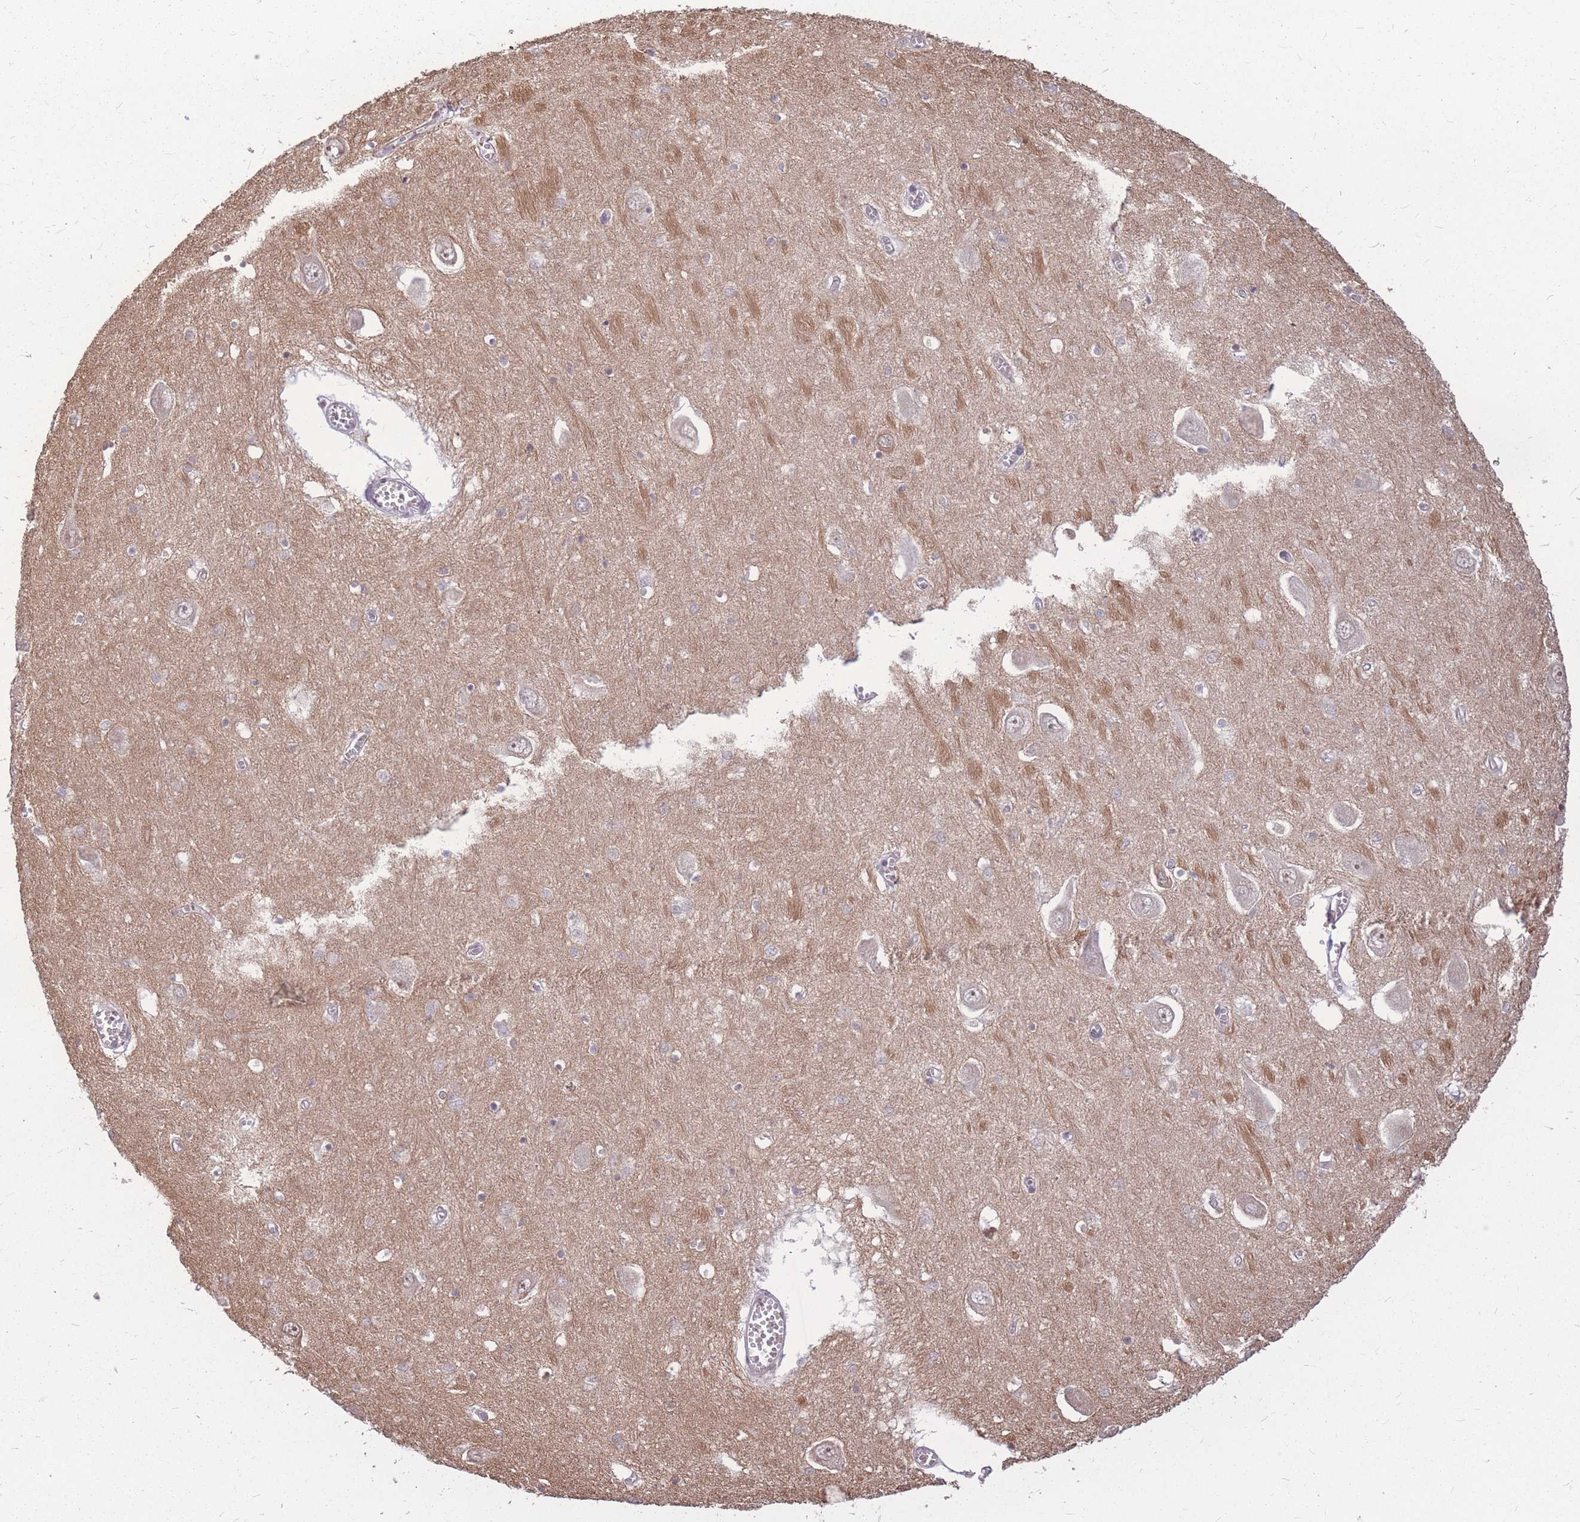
{"staining": {"intensity": "negative", "quantity": "none", "location": "none"}, "tissue": "hippocampus", "cell_type": "Glial cells", "image_type": "normal", "snomed": [{"axis": "morphology", "description": "Normal tissue, NOS"}, {"axis": "topography", "description": "Hippocampus"}], "caption": "Image shows no significant protein staining in glial cells of benign hippocampus.", "gene": "ADD2", "patient": {"sex": "male", "age": 70}}